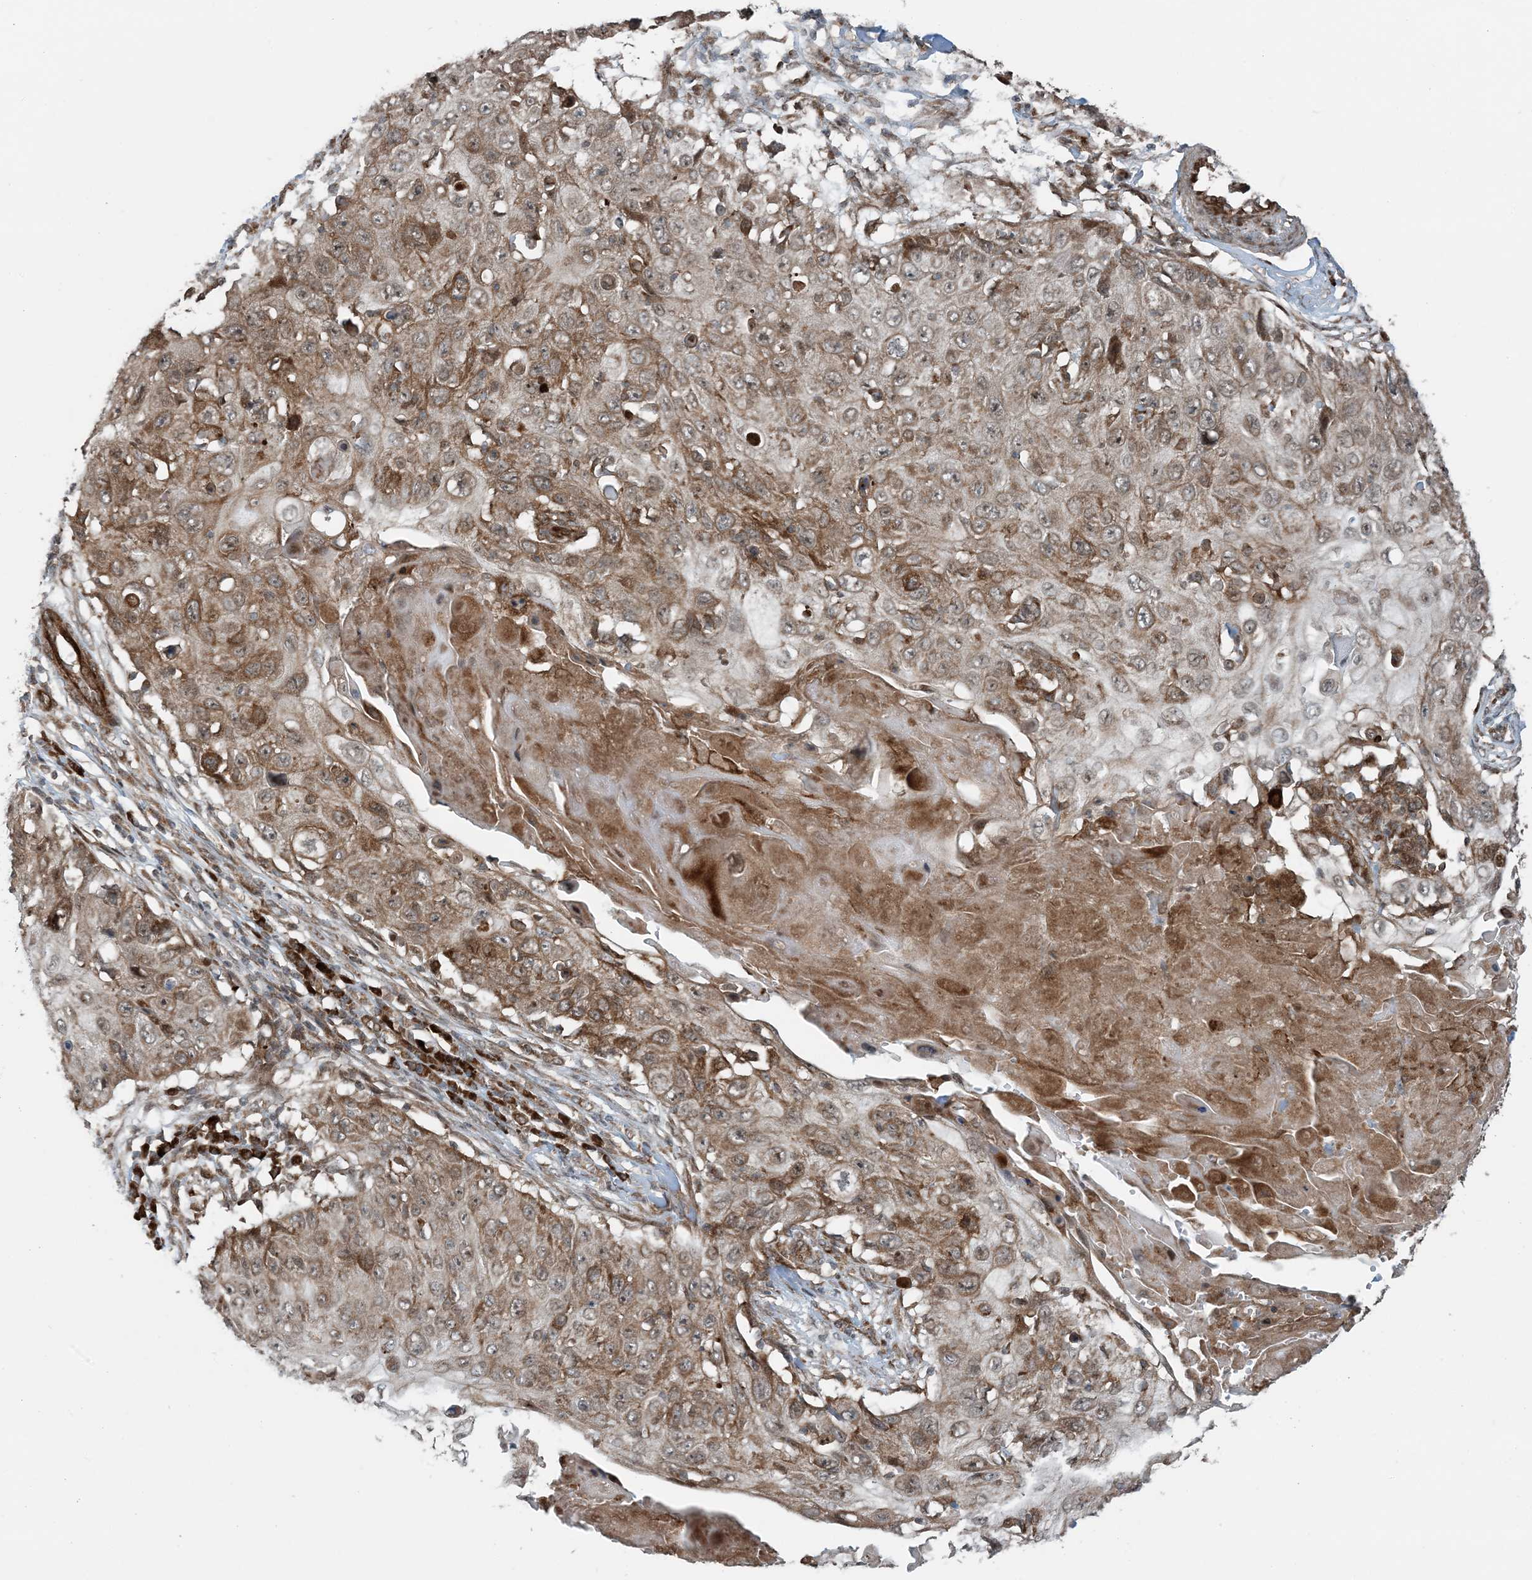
{"staining": {"intensity": "moderate", "quantity": ">75%", "location": "cytoplasmic/membranous"}, "tissue": "skin cancer", "cell_type": "Tumor cells", "image_type": "cancer", "snomed": [{"axis": "morphology", "description": "Squamous cell carcinoma, NOS"}, {"axis": "topography", "description": "Skin"}], "caption": "Immunohistochemistry (IHC) (DAB (3,3'-diaminobenzidine)) staining of human skin squamous cell carcinoma exhibits moderate cytoplasmic/membranous protein expression in about >75% of tumor cells.", "gene": "EDEM2", "patient": {"sex": "male", "age": 86}}